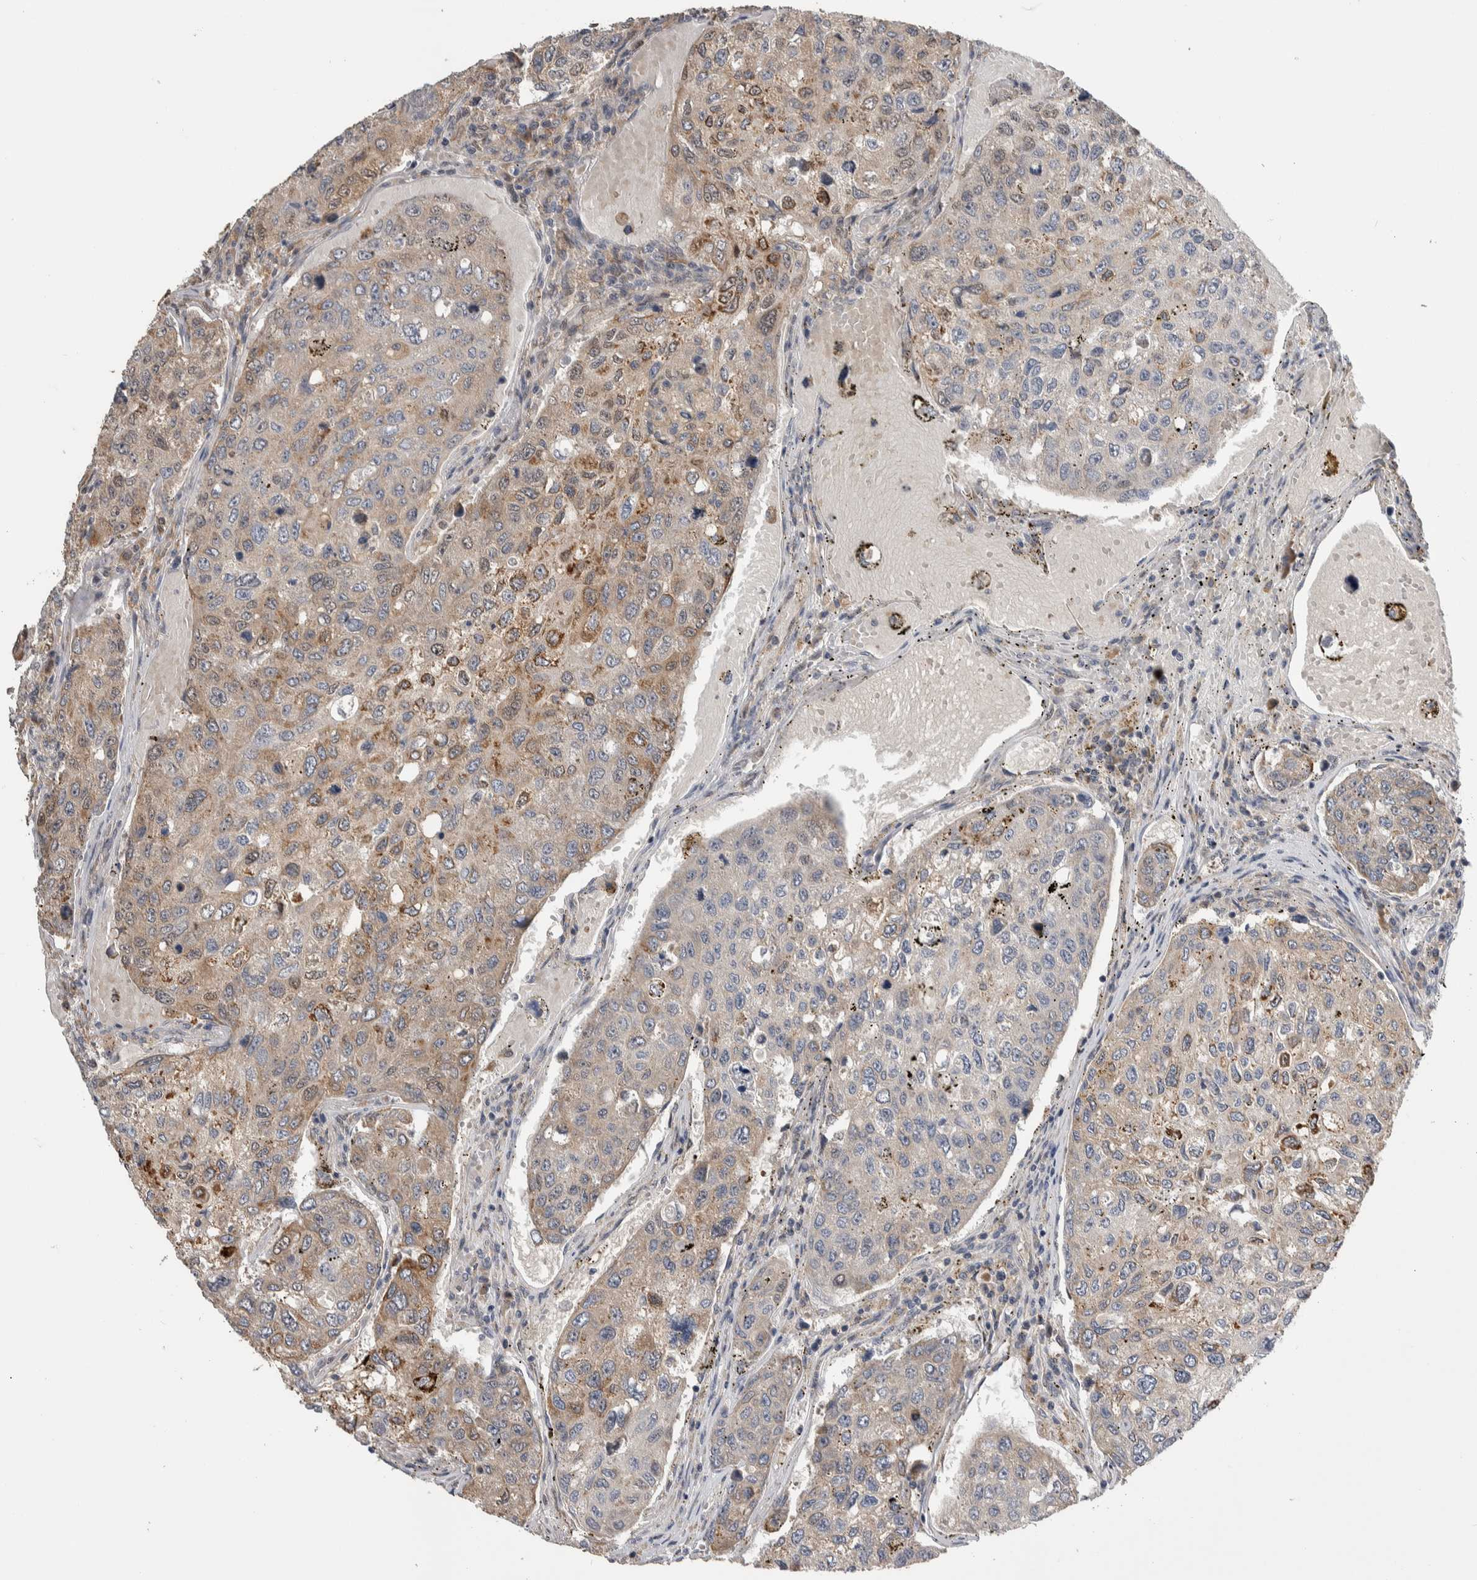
{"staining": {"intensity": "moderate", "quantity": "25%-75%", "location": "cytoplasmic/membranous"}, "tissue": "urothelial cancer", "cell_type": "Tumor cells", "image_type": "cancer", "snomed": [{"axis": "morphology", "description": "Urothelial carcinoma, High grade"}, {"axis": "topography", "description": "Lymph node"}, {"axis": "topography", "description": "Urinary bladder"}], "caption": "High-magnification brightfield microscopy of urothelial cancer stained with DAB (brown) and counterstained with hematoxylin (blue). tumor cells exhibit moderate cytoplasmic/membranous staining is present in approximately25%-75% of cells.", "gene": "PRDM4", "patient": {"sex": "male", "age": 51}}